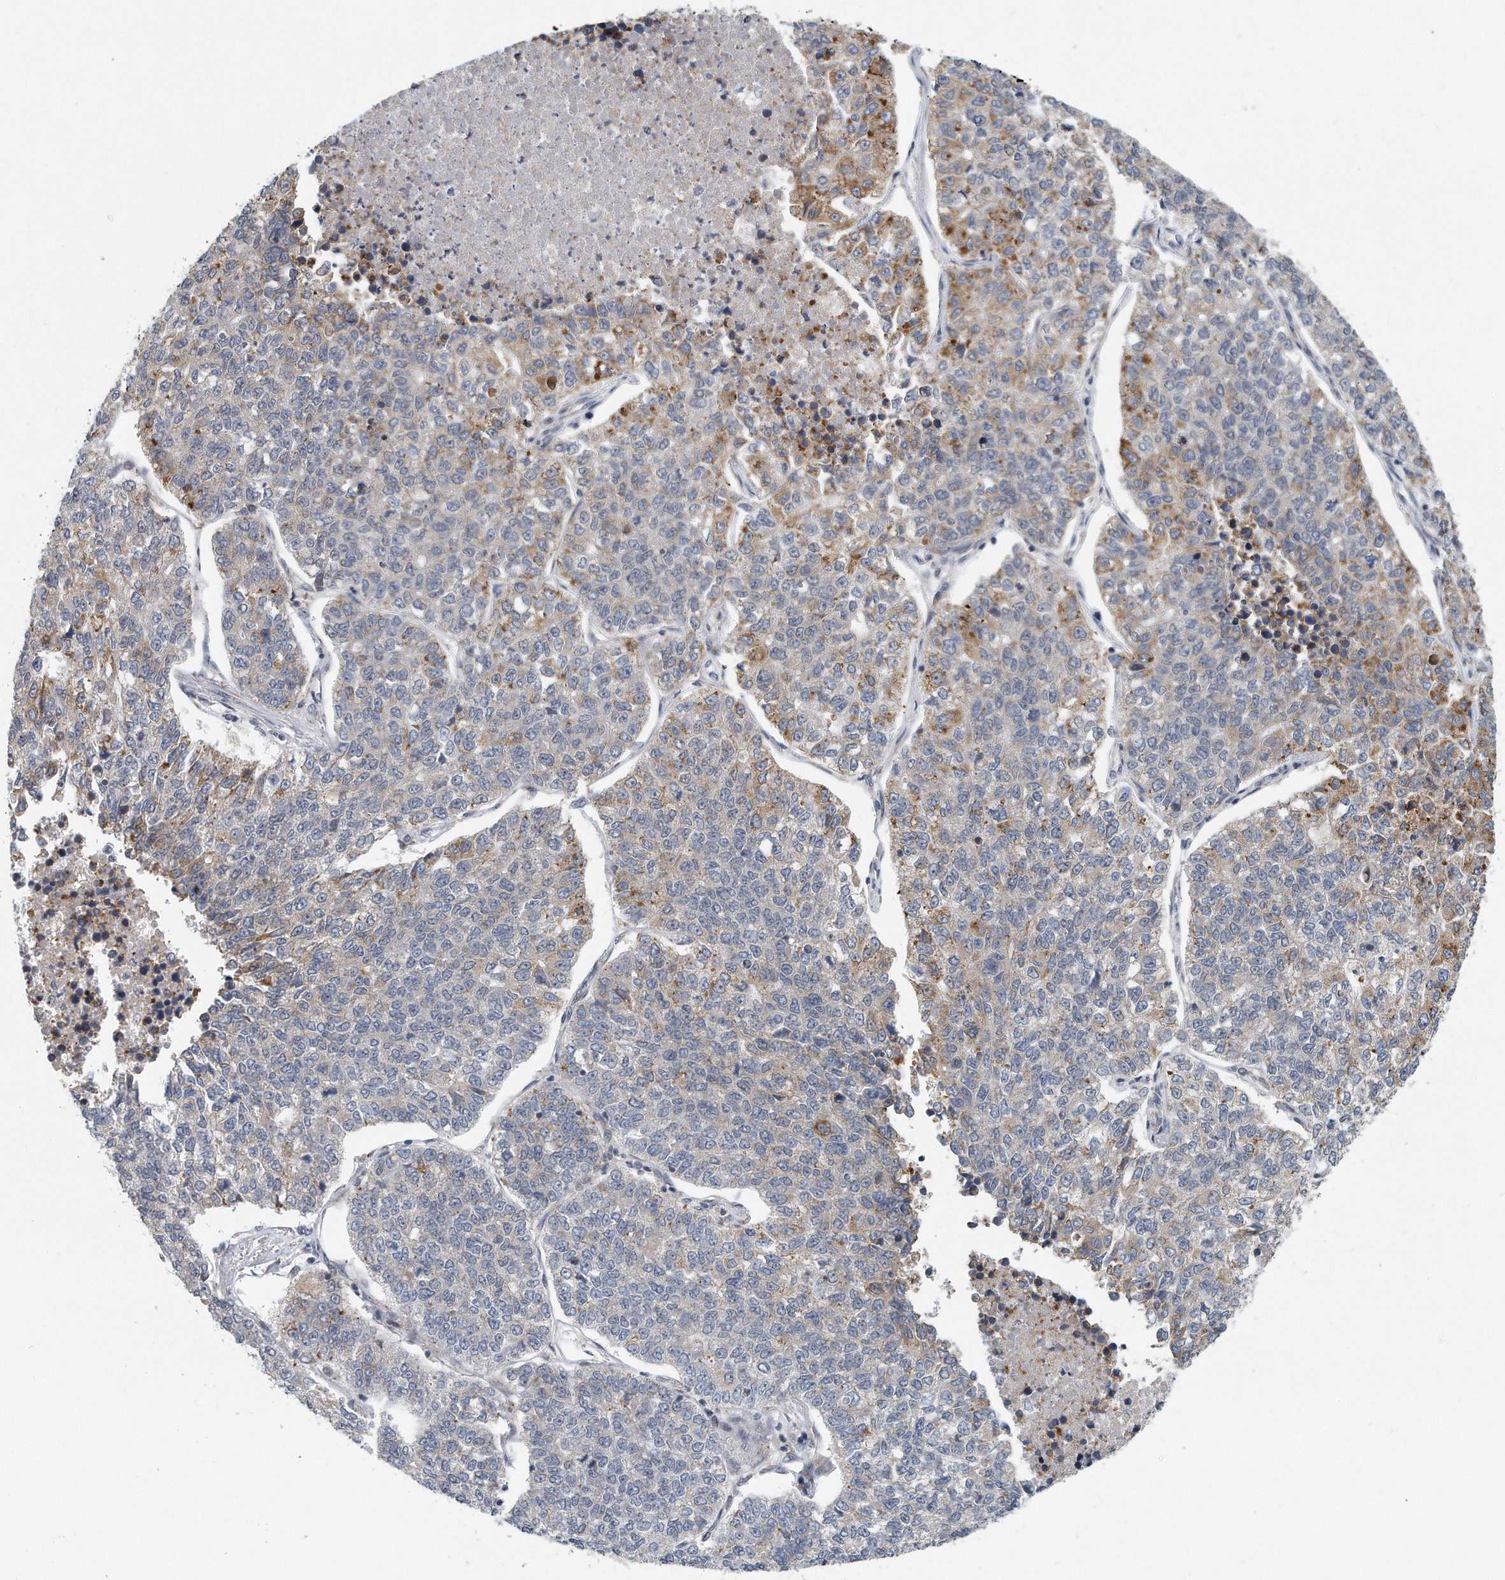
{"staining": {"intensity": "moderate", "quantity": "<25%", "location": "cytoplasmic/membranous"}, "tissue": "lung cancer", "cell_type": "Tumor cells", "image_type": "cancer", "snomed": [{"axis": "morphology", "description": "Adenocarcinoma, NOS"}, {"axis": "topography", "description": "Lung"}], "caption": "DAB immunohistochemical staining of lung cancer (adenocarcinoma) demonstrates moderate cytoplasmic/membranous protein positivity in approximately <25% of tumor cells.", "gene": "VLDLR", "patient": {"sex": "male", "age": 49}}